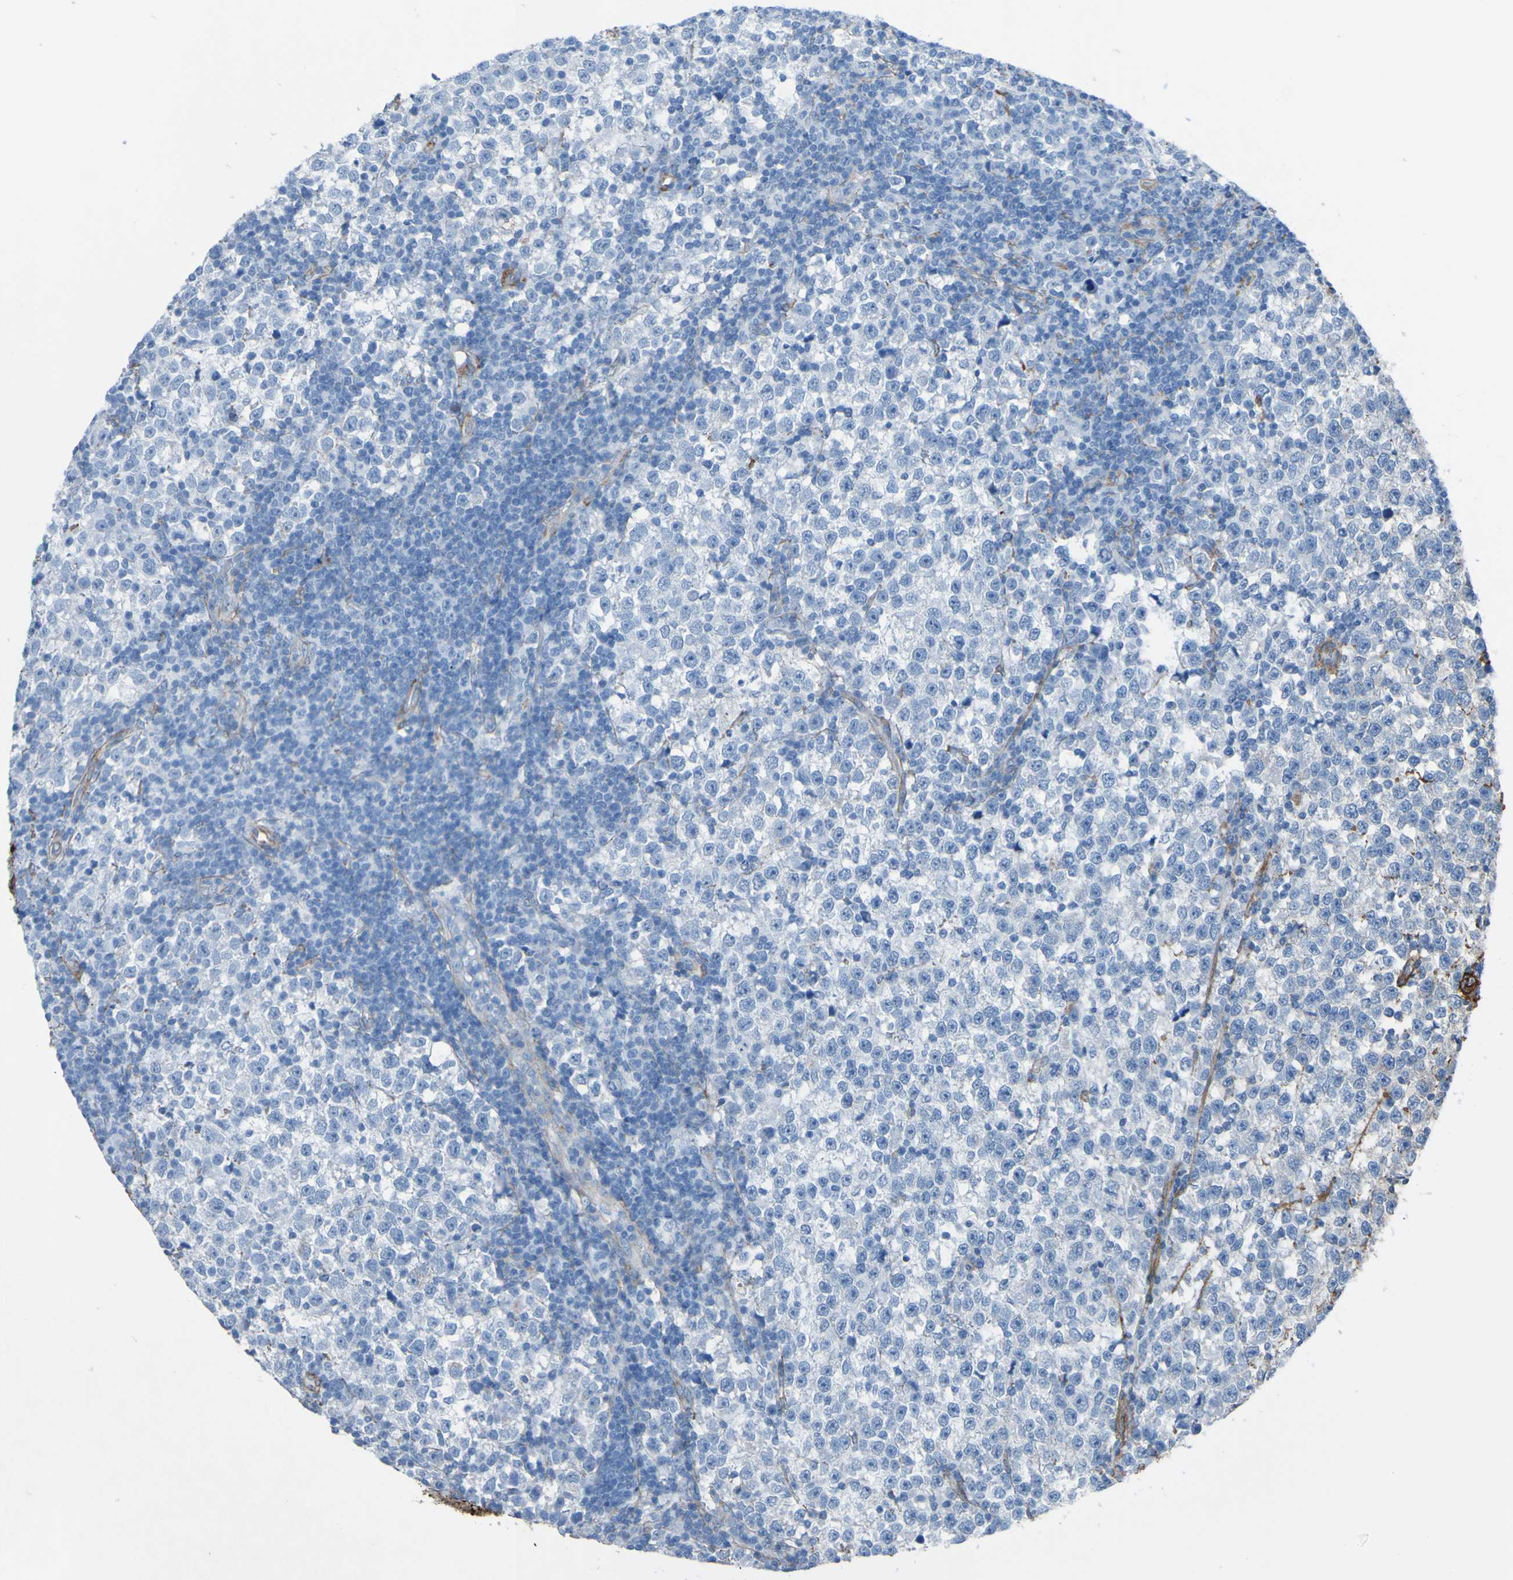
{"staining": {"intensity": "negative", "quantity": "none", "location": "none"}, "tissue": "testis cancer", "cell_type": "Tumor cells", "image_type": "cancer", "snomed": [{"axis": "morphology", "description": "Seminoma, NOS"}, {"axis": "topography", "description": "Testis"}], "caption": "The photomicrograph exhibits no staining of tumor cells in testis cancer (seminoma). Nuclei are stained in blue.", "gene": "COL4A2", "patient": {"sex": "male", "age": 43}}